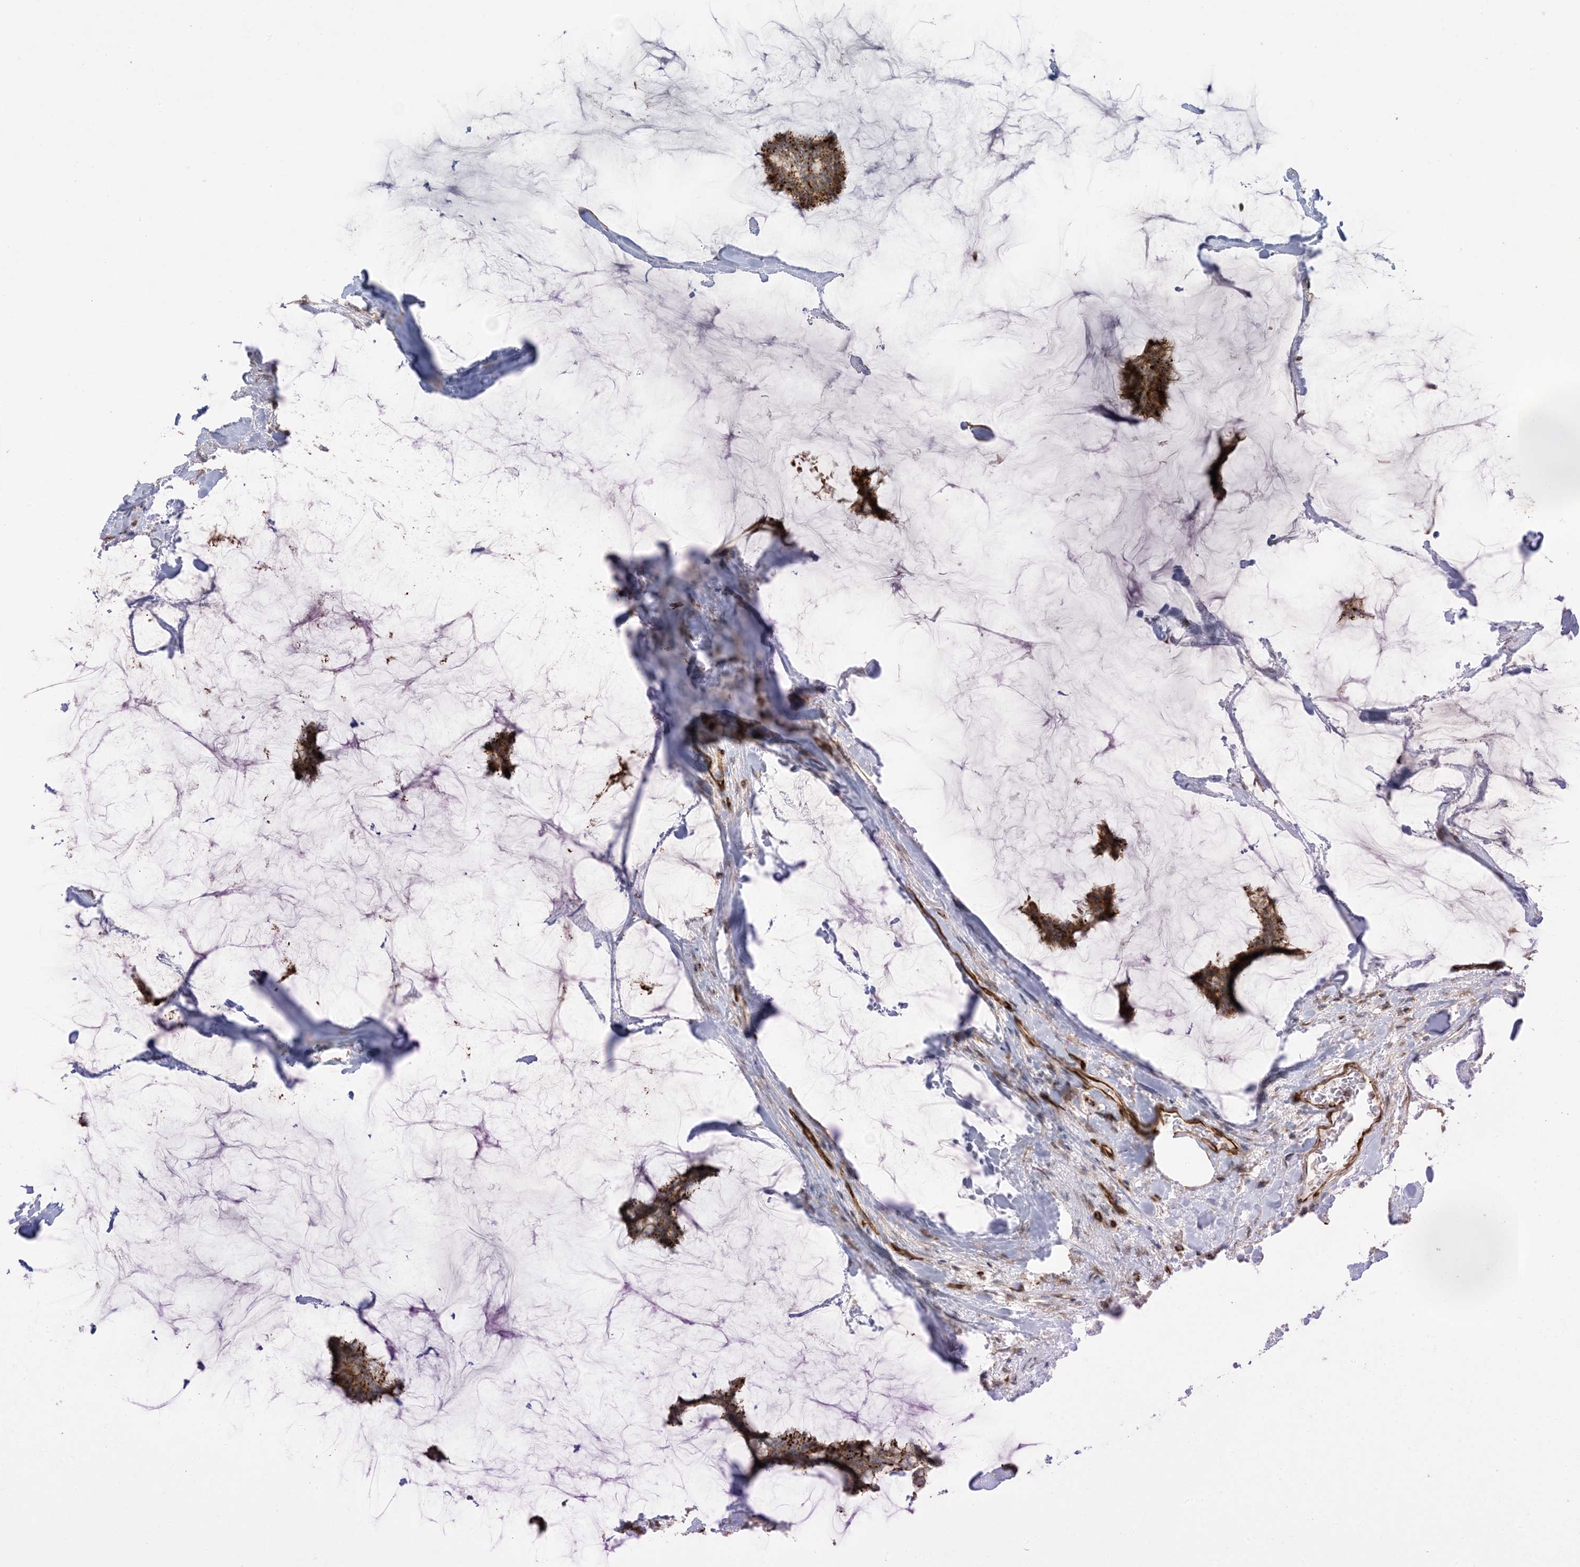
{"staining": {"intensity": "strong", "quantity": ">75%", "location": "cytoplasmic/membranous"}, "tissue": "breast cancer", "cell_type": "Tumor cells", "image_type": "cancer", "snomed": [{"axis": "morphology", "description": "Duct carcinoma"}, {"axis": "topography", "description": "Breast"}], "caption": "Protein staining of invasive ductal carcinoma (breast) tissue shows strong cytoplasmic/membranous positivity in about >75% of tumor cells.", "gene": "AGA", "patient": {"sex": "female", "age": 93}}